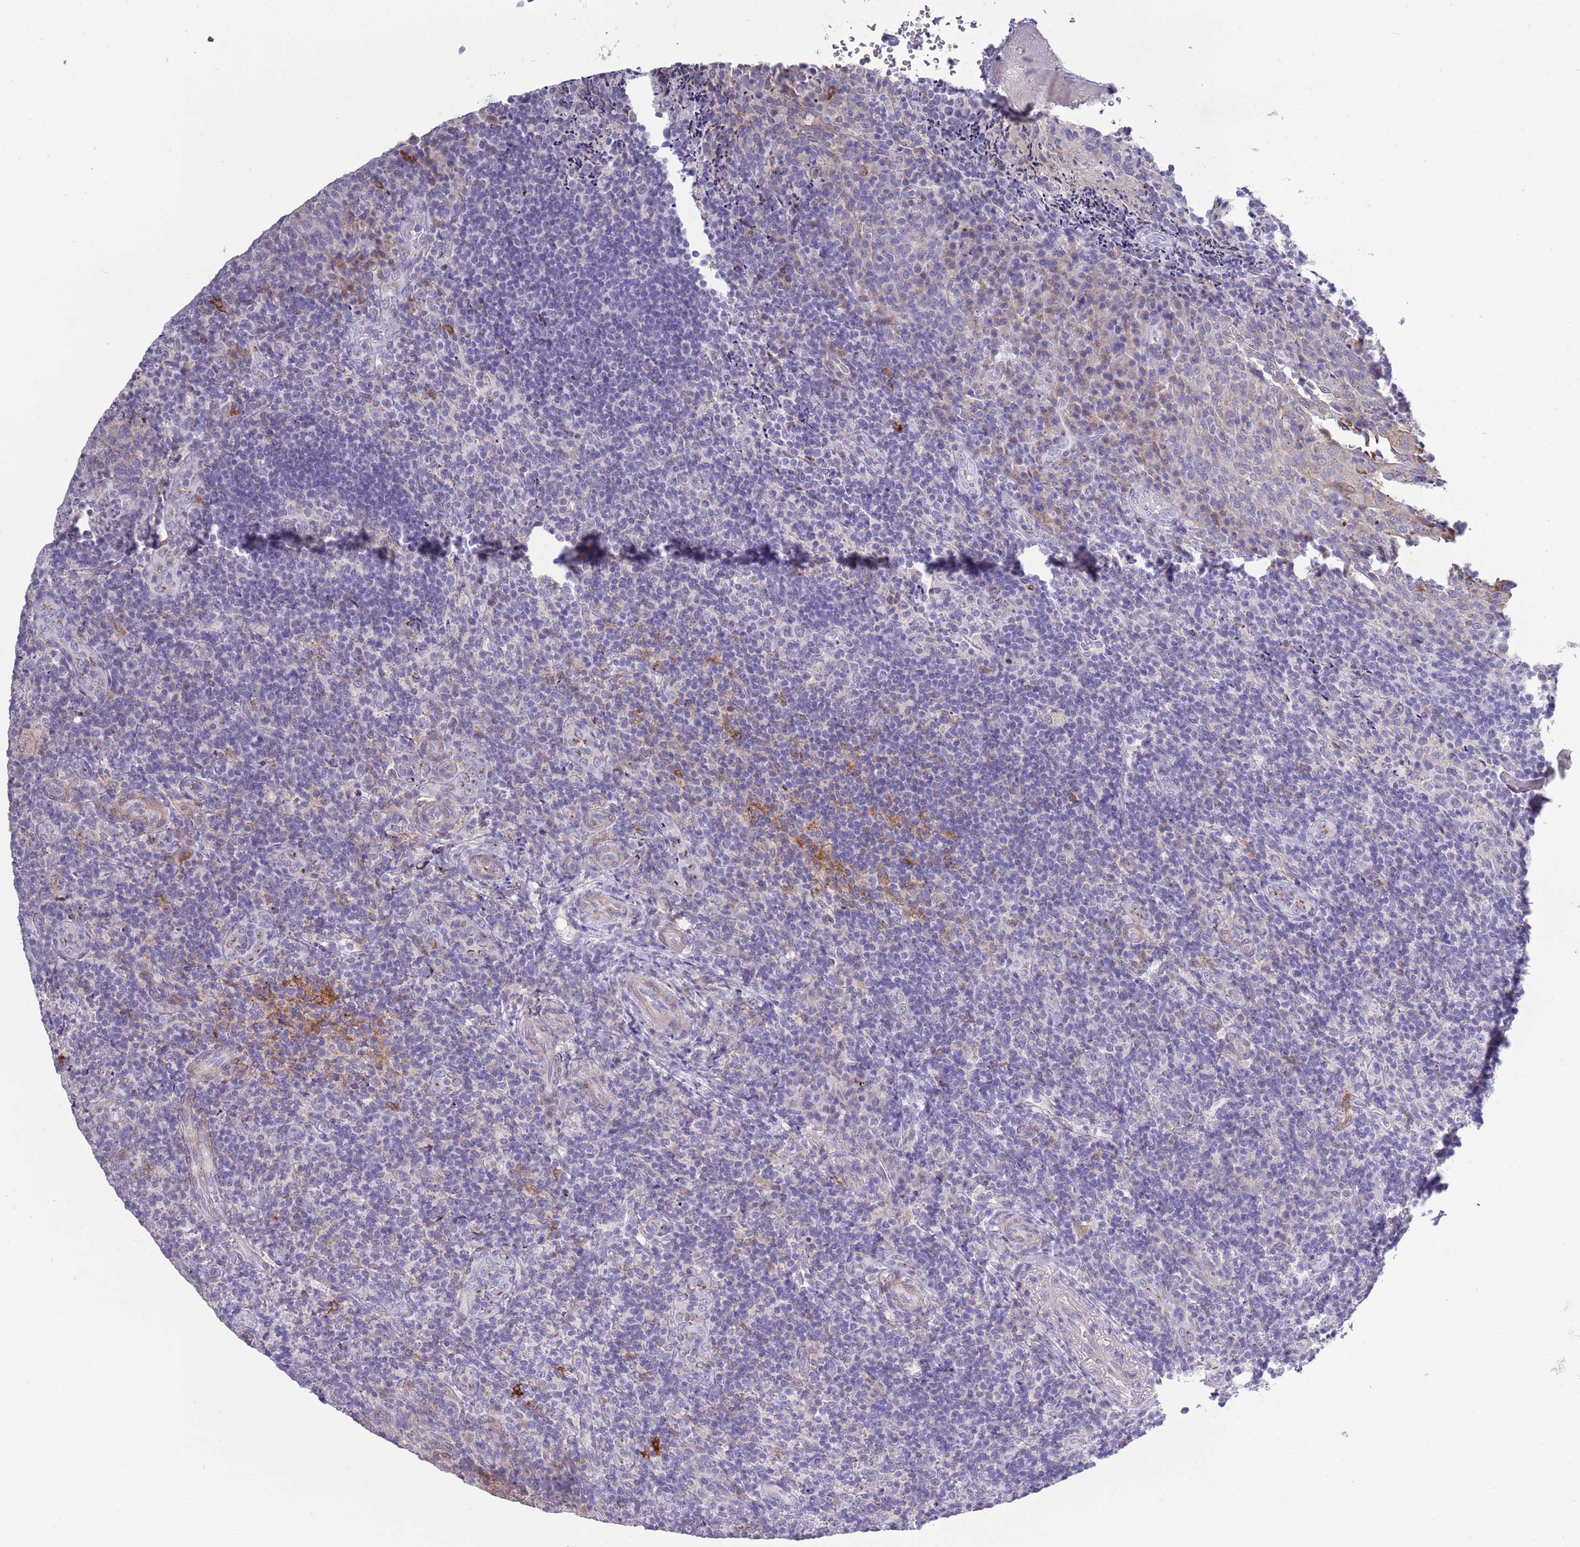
{"staining": {"intensity": "weak", "quantity": "<25%", "location": "cytoplasmic/membranous"}, "tissue": "tonsil", "cell_type": "Germinal center cells", "image_type": "normal", "snomed": [{"axis": "morphology", "description": "Normal tissue, NOS"}, {"axis": "topography", "description": "Tonsil"}], "caption": "This is a micrograph of immunohistochemistry (IHC) staining of benign tonsil, which shows no staining in germinal center cells.", "gene": "ACSBG1", "patient": {"sex": "male", "age": 17}}